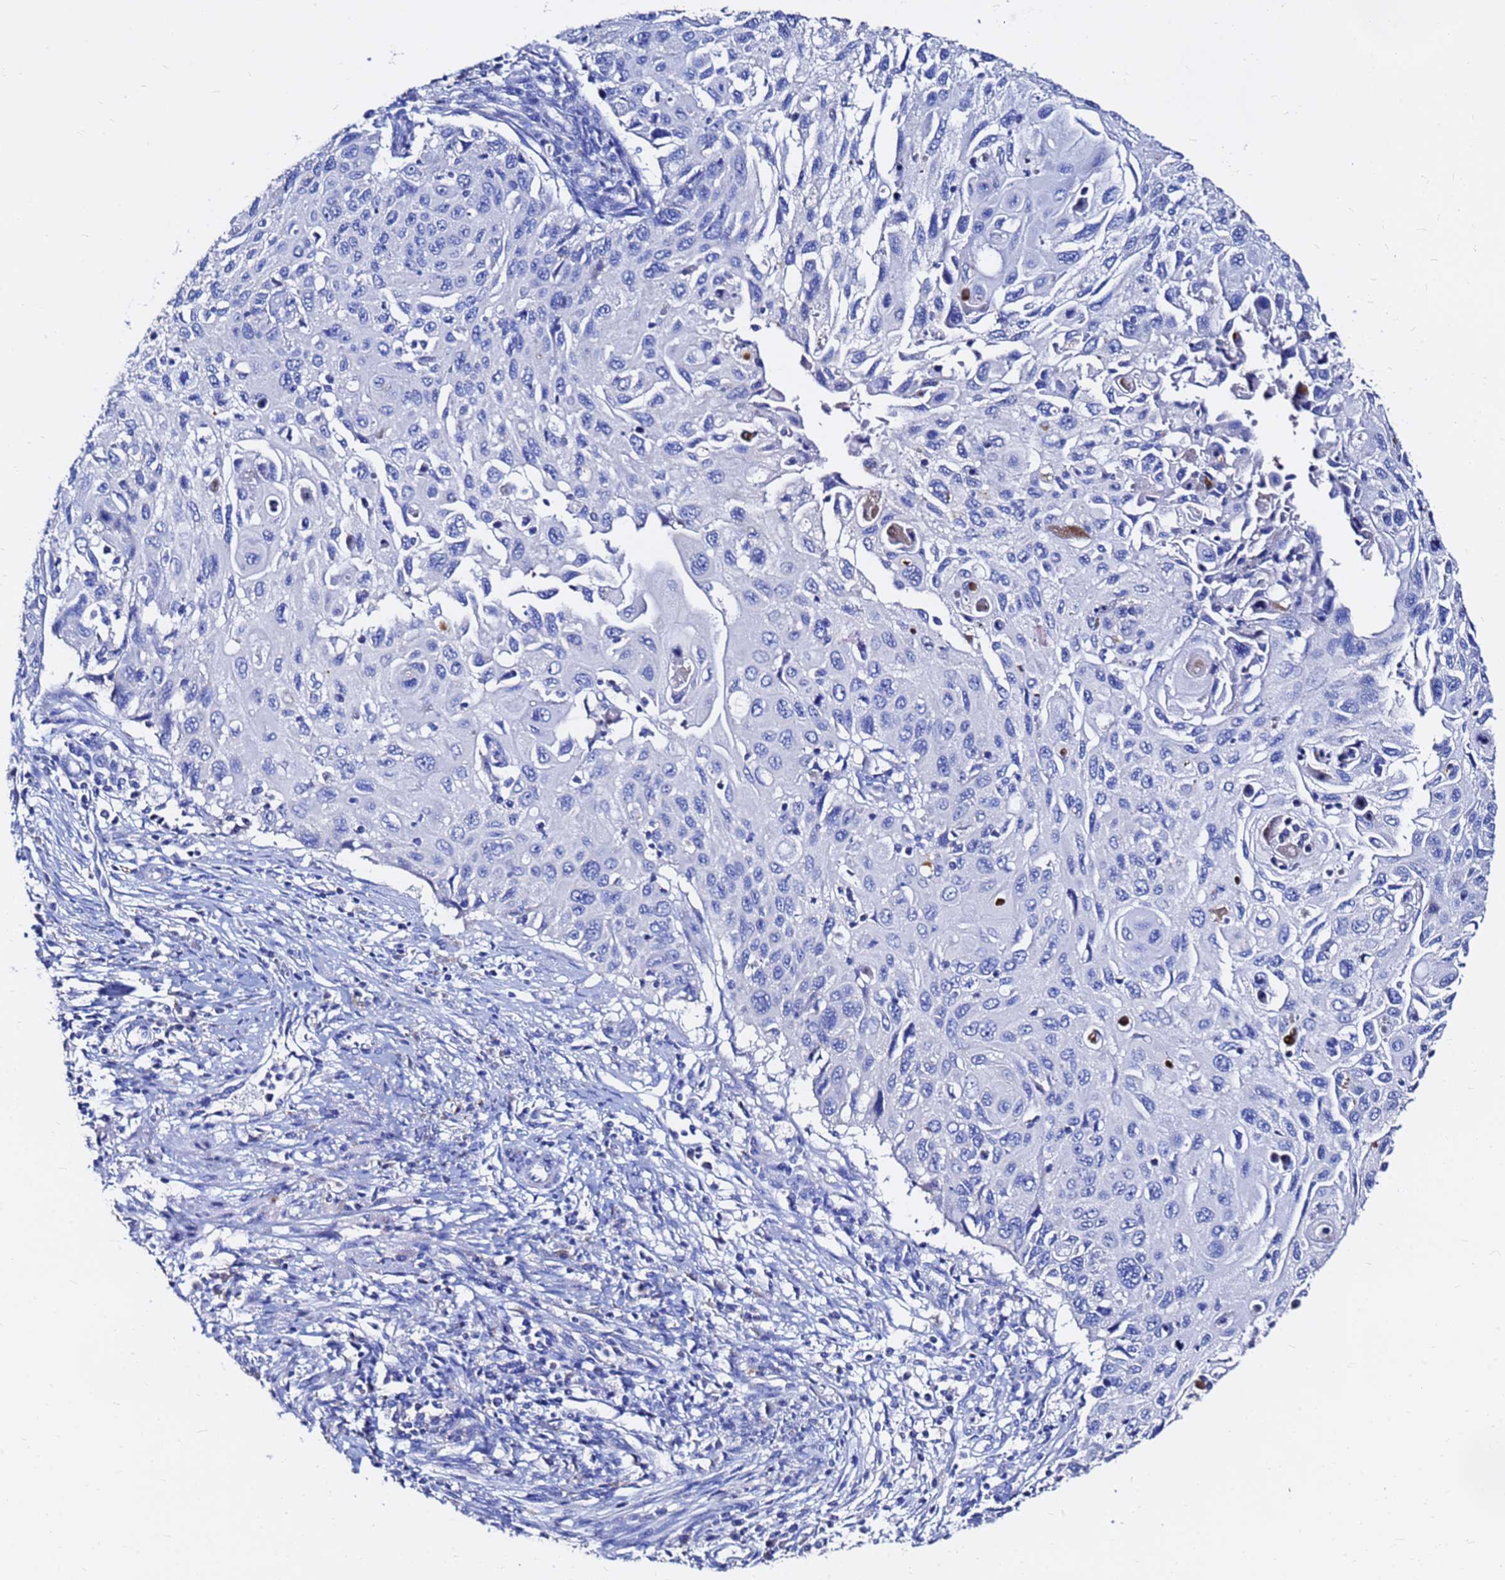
{"staining": {"intensity": "negative", "quantity": "none", "location": "none"}, "tissue": "cervical cancer", "cell_type": "Tumor cells", "image_type": "cancer", "snomed": [{"axis": "morphology", "description": "Squamous cell carcinoma, NOS"}, {"axis": "topography", "description": "Cervix"}], "caption": "The immunohistochemistry photomicrograph has no significant expression in tumor cells of squamous cell carcinoma (cervical) tissue.", "gene": "FAM183A", "patient": {"sex": "female", "age": 70}}